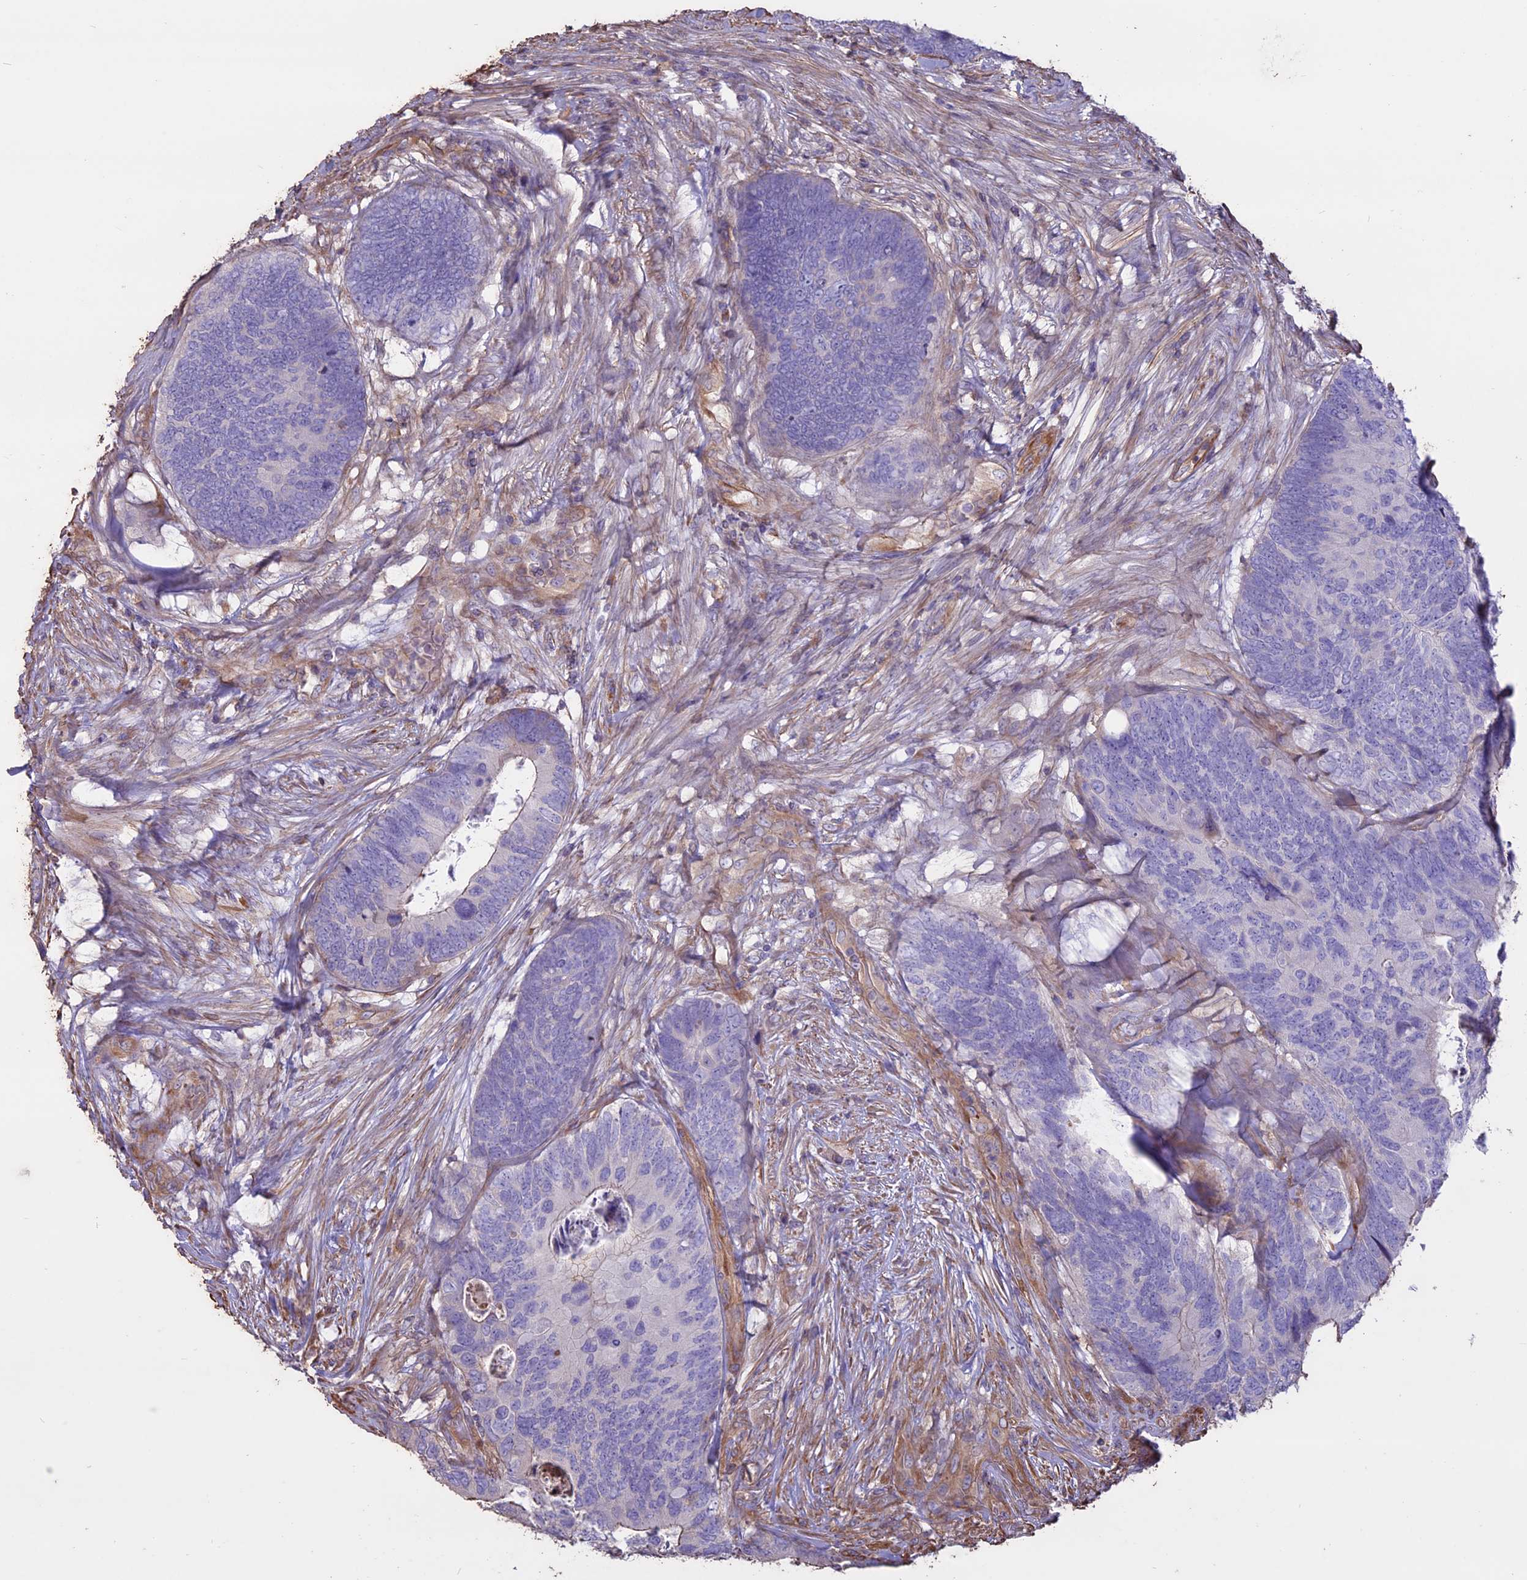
{"staining": {"intensity": "negative", "quantity": "none", "location": "none"}, "tissue": "colorectal cancer", "cell_type": "Tumor cells", "image_type": "cancer", "snomed": [{"axis": "morphology", "description": "Adenocarcinoma, NOS"}, {"axis": "topography", "description": "Colon"}], "caption": "Tumor cells show no significant protein expression in colorectal cancer (adenocarcinoma).", "gene": "CCDC148", "patient": {"sex": "female", "age": 67}}